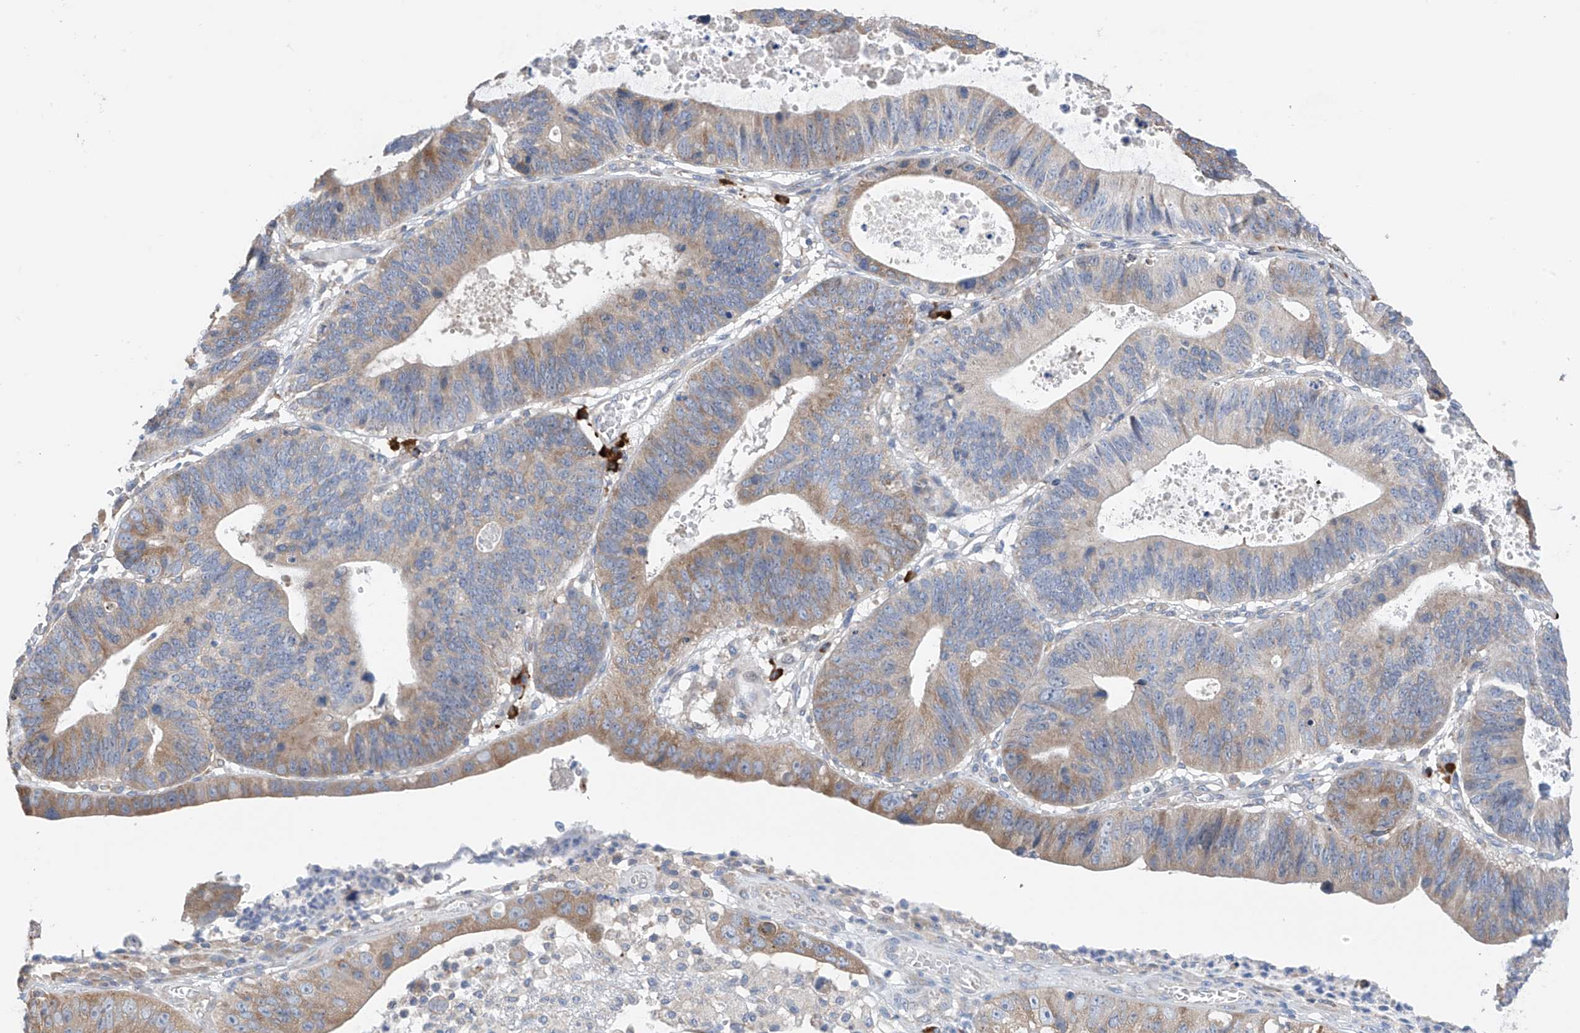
{"staining": {"intensity": "moderate", "quantity": "25%-75%", "location": "cytoplasmic/membranous"}, "tissue": "stomach cancer", "cell_type": "Tumor cells", "image_type": "cancer", "snomed": [{"axis": "morphology", "description": "Adenocarcinoma, NOS"}, {"axis": "topography", "description": "Stomach"}], "caption": "Tumor cells exhibit medium levels of moderate cytoplasmic/membranous staining in approximately 25%-75% of cells in human stomach cancer (adenocarcinoma).", "gene": "REC8", "patient": {"sex": "male", "age": 59}}